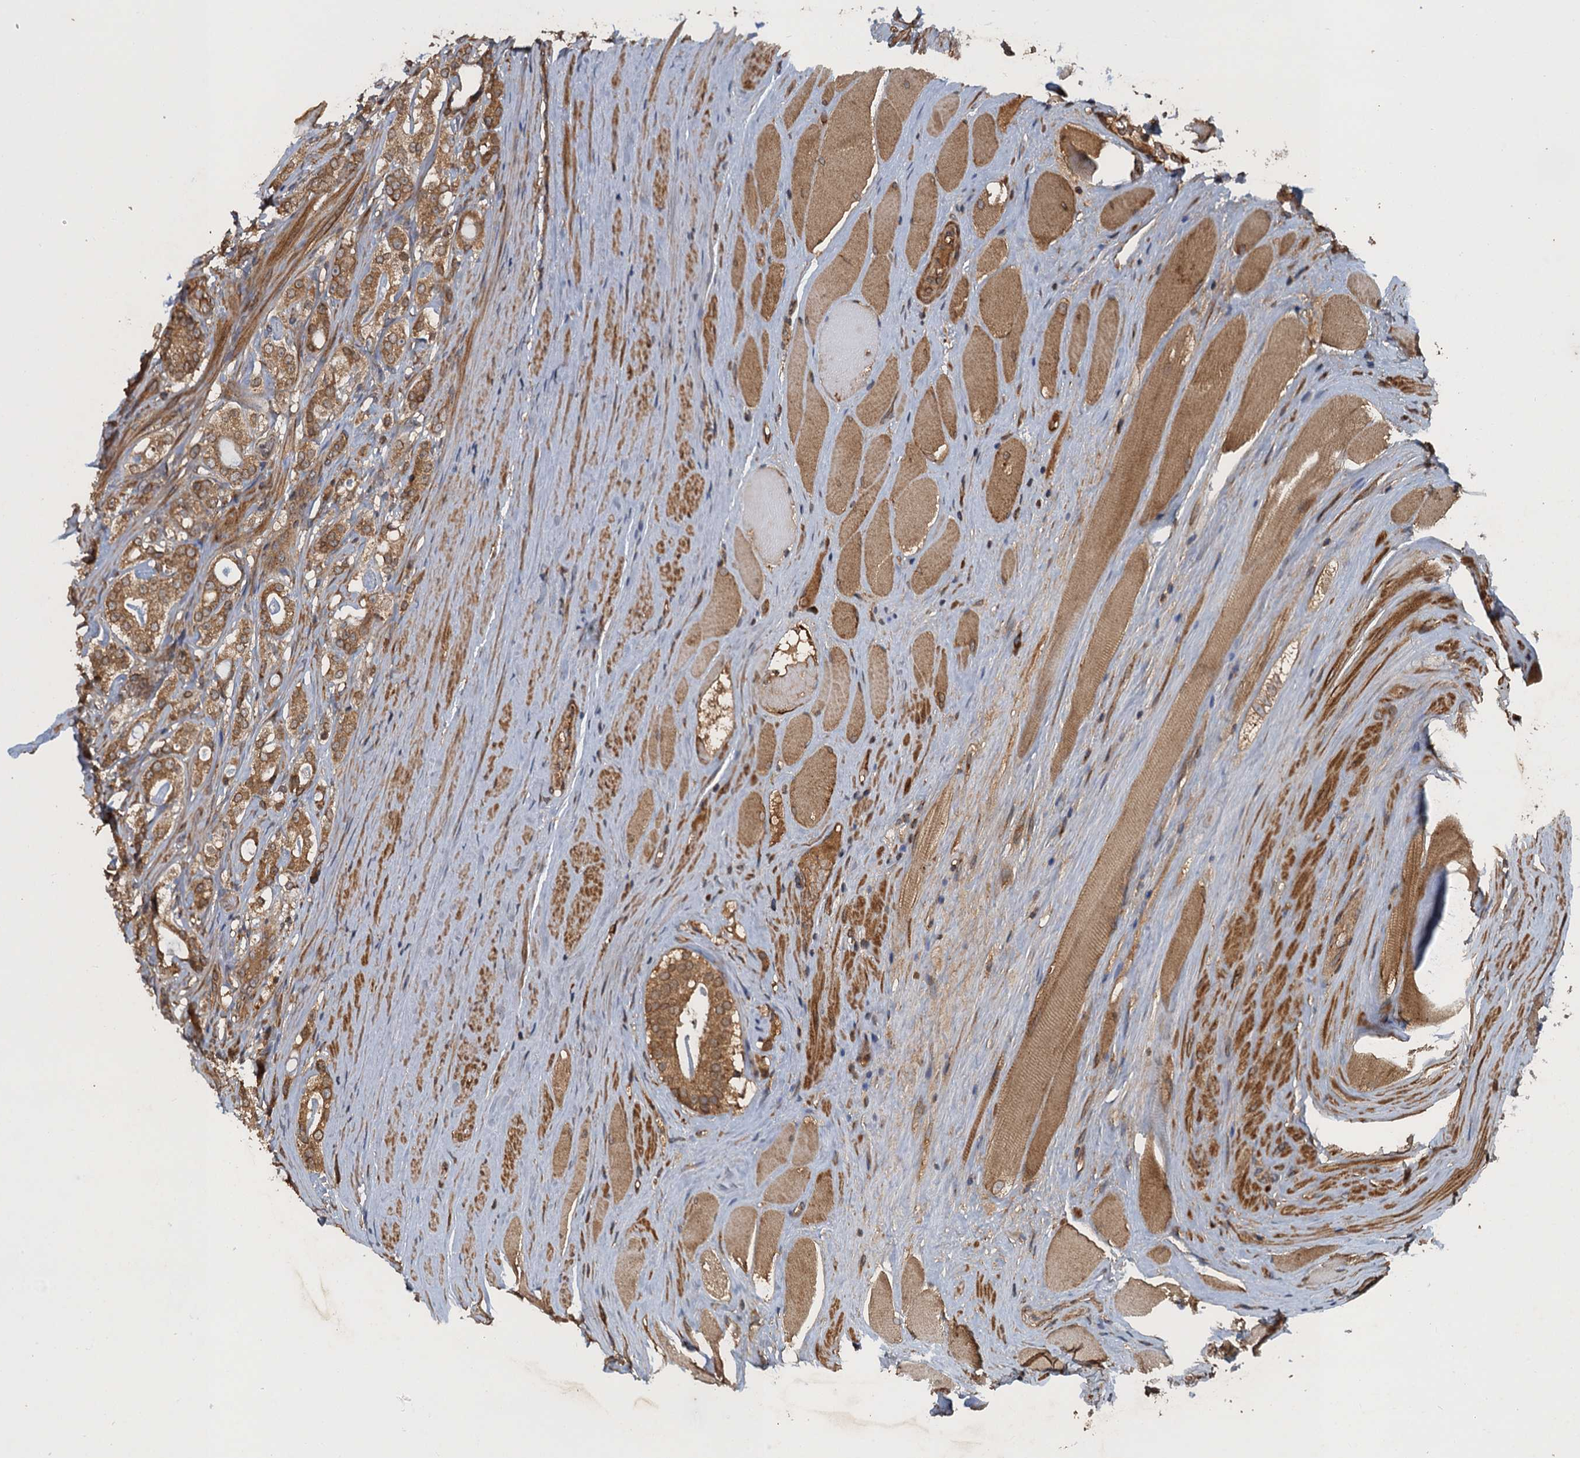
{"staining": {"intensity": "moderate", "quantity": ">75%", "location": "cytoplasmic/membranous"}, "tissue": "prostate cancer", "cell_type": "Tumor cells", "image_type": "cancer", "snomed": [{"axis": "morphology", "description": "Adenocarcinoma, High grade"}, {"axis": "topography", "description": "Prostate"}], "caption": "Immunohistochemical staining of prostate high-grade adenocarcinoma reveals medium levels of moderate cytoplasmic/membranous staining in approximately >75% of tumor cells. (brown staining indicates protein expression, while blue staining denotes nuclei).", "gene": "GLE1", "patient": {"sex": "male", "age": 63}}